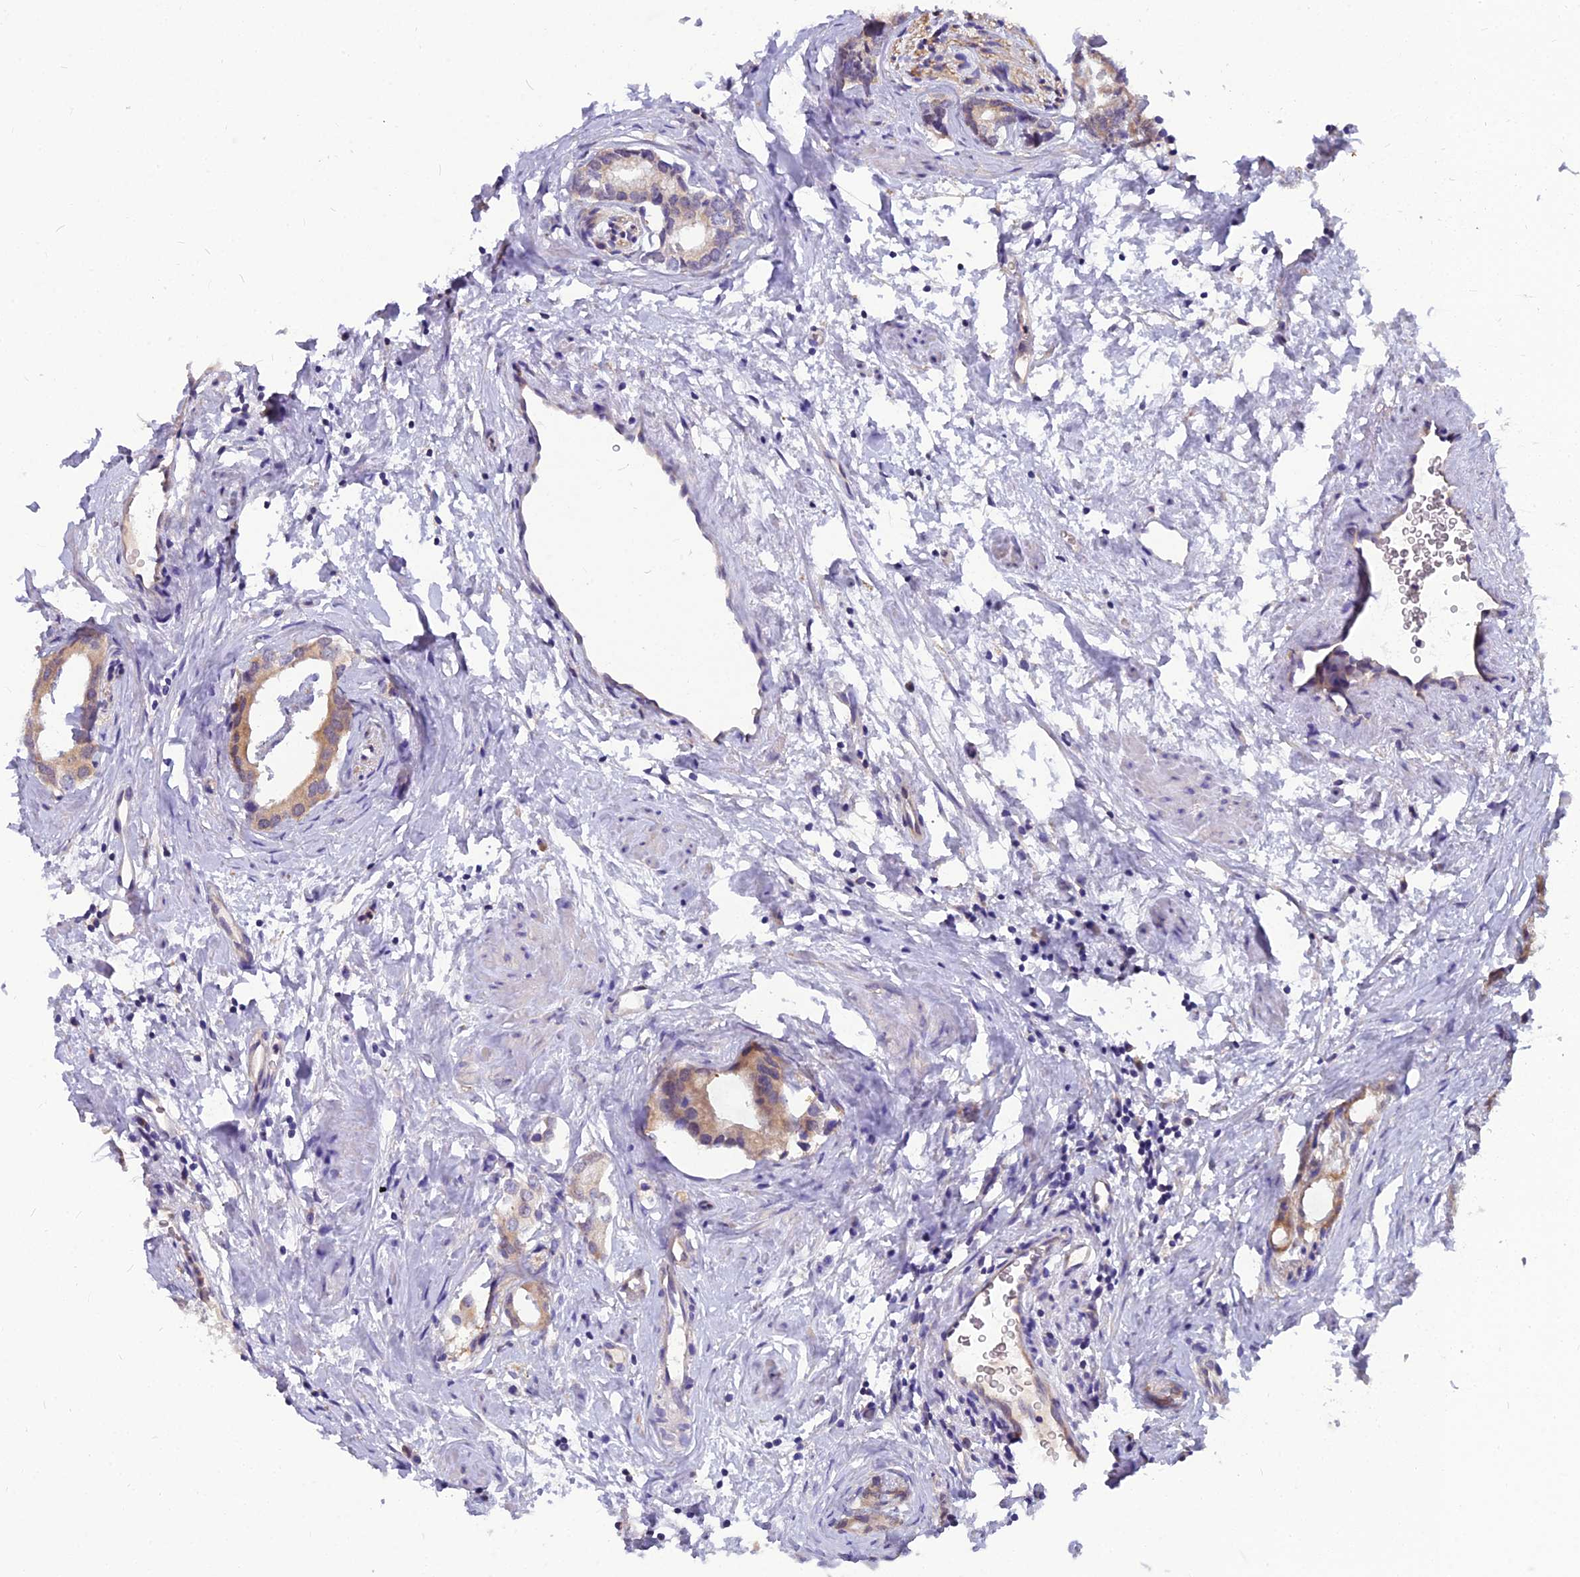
{"staining": {"intensity": "weak", "quantity": ">75%", "location": "cytoplasmic/membranous"}, "tissue": "prostate cancer", "cell_type": "Tumor cells", "image_type": "cancer", "snomed": [{"axis": "morphology", "description": "Adenocarcinoma, Low grade"}, {"axis": "topography", "description": "Prostate"}], "caption": "Human prostate low-grade adenocarcinoma stained for a protein (brown) reveals weak cytoplasmic/membranous positive positivity in approximately >75% of tumor cells.", "gene": "MVD", "patient": {"sex": "male", "age": 63}}